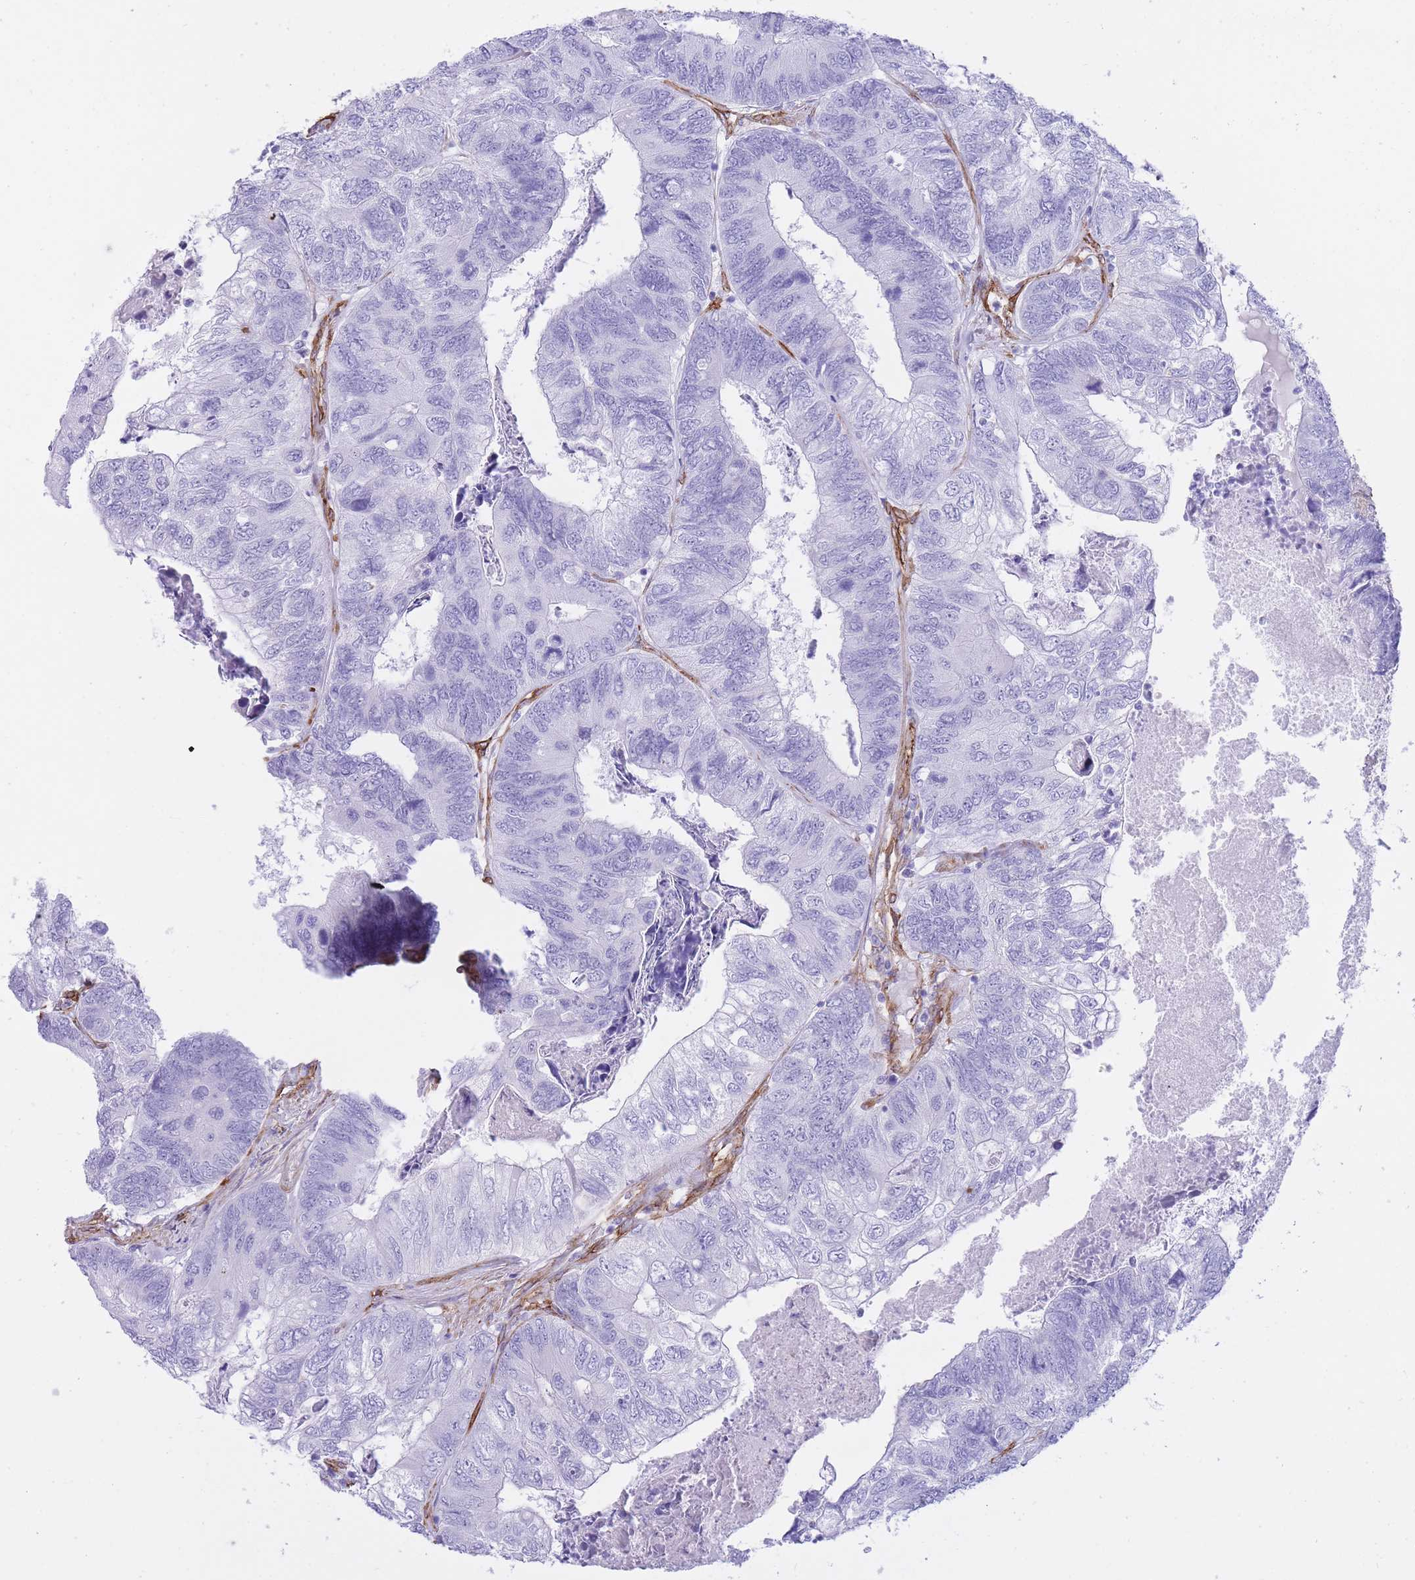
{"staining": {"intensity": "negative", "quantity": "none", "location": "none"}, "tissue": "colorectal cancer", "cell_type": "Tumor cells", "image_type": "cancer", "snomed": [{"axis": "morphology", "description": "Adenocarcinoma, NOS"}, {"axis": "topography", "description": "Colon"}], "caption": "Immunohistochemistry (IHC) image of neoplastic tissue: colorectal cancer (adenocarcinoma) stained with DAB shows no significant protein positivity in tumor cells. (DAB (3,3'-diaminobenzidine) IHC, high magnification).", "gene": "CAVIN1", "patient": {"sex": "female", "age": 67}}